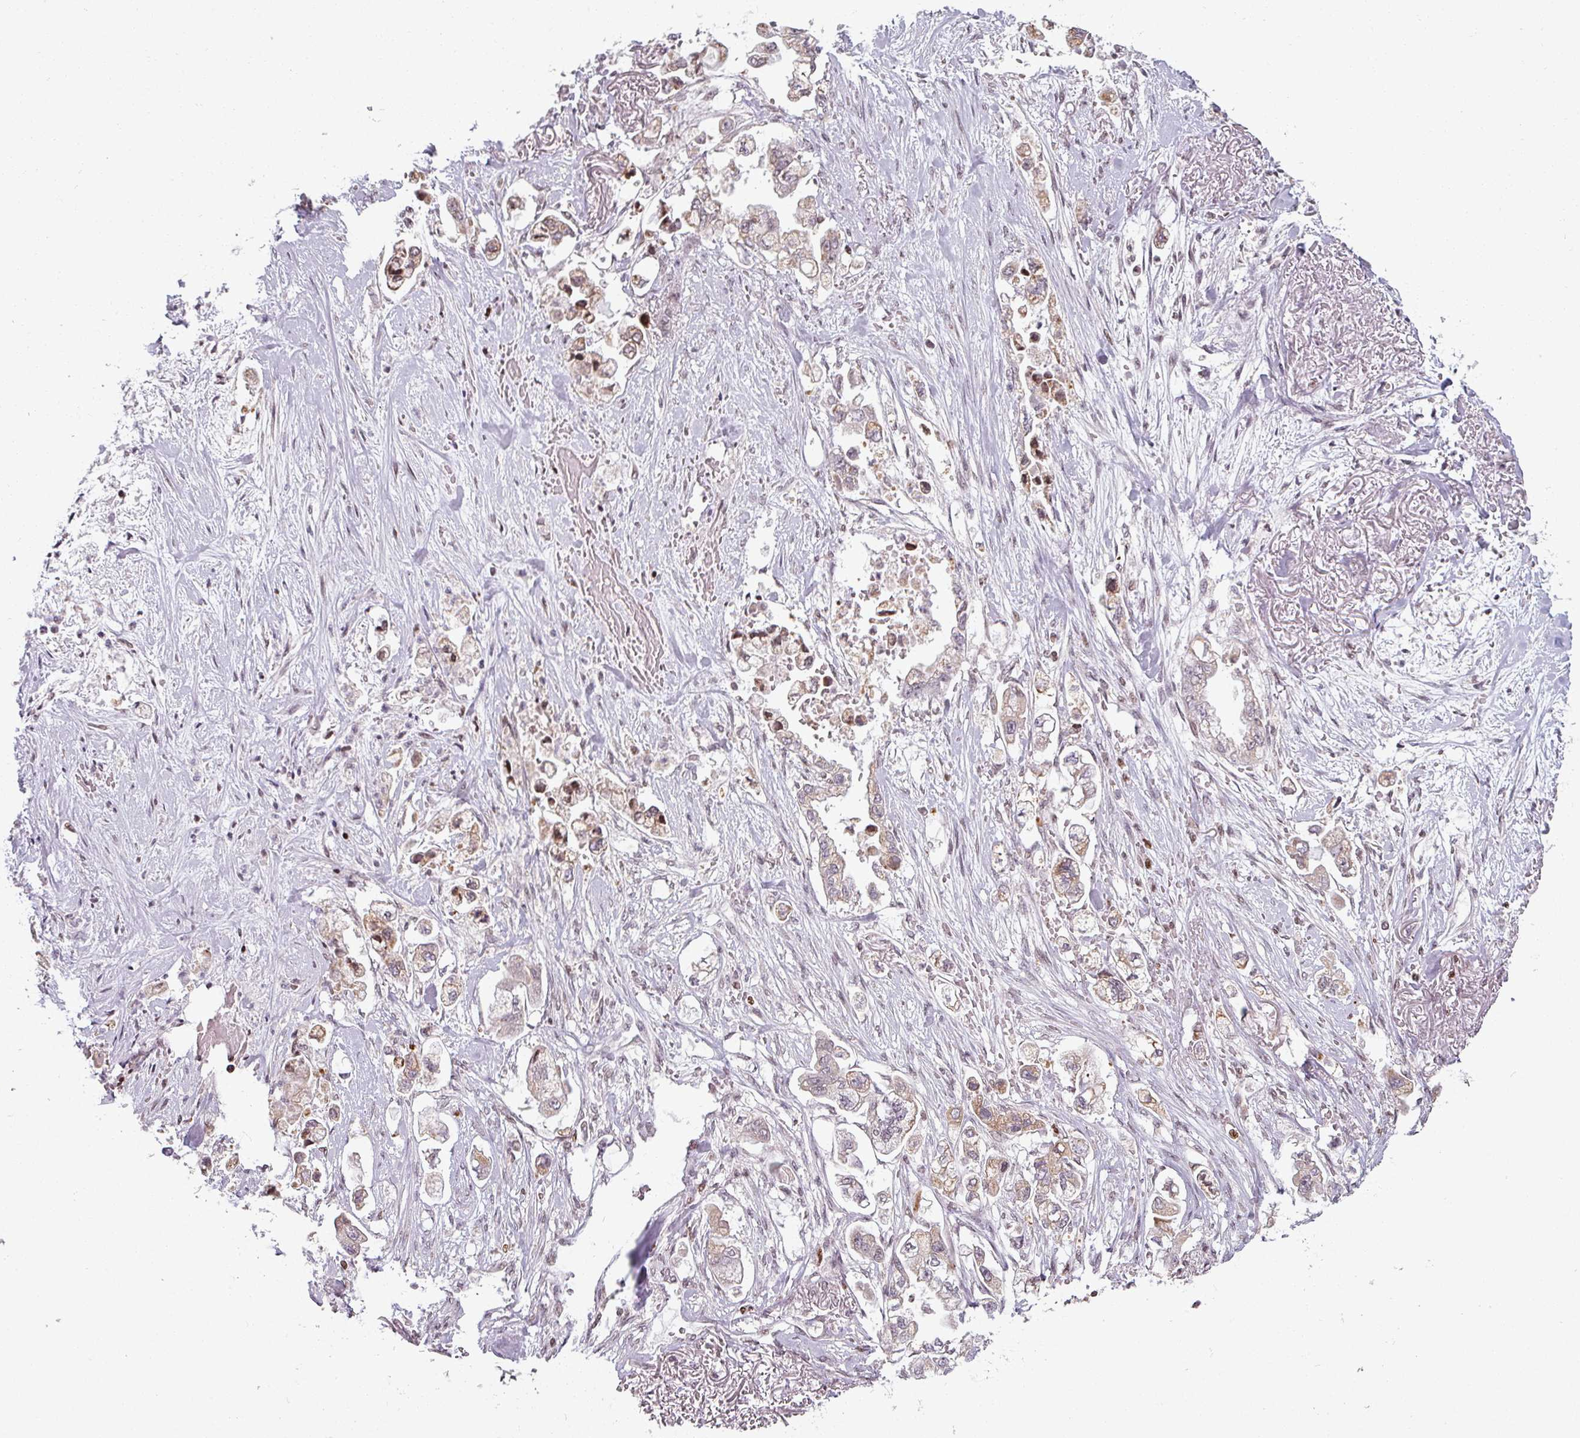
{"staining": {"intensity": "weak", "quantity": "<25%", "location": "cytoplasmic/membranous"}, "tissue": "stomach cancer", "cell_type": "Tumor cells", "image_type": "cancer", "snomed": [{"axis": "morphology", "description": "Adenocarcinoma, NOS"}, {"axis": "topography", "description": "Stomach"}], "caption": "Immunohistochemistry of stomach cancer displays no staining in tumor cells.", "gene": "NCOR1", "patient": {"sex": "male", "age": 62}}